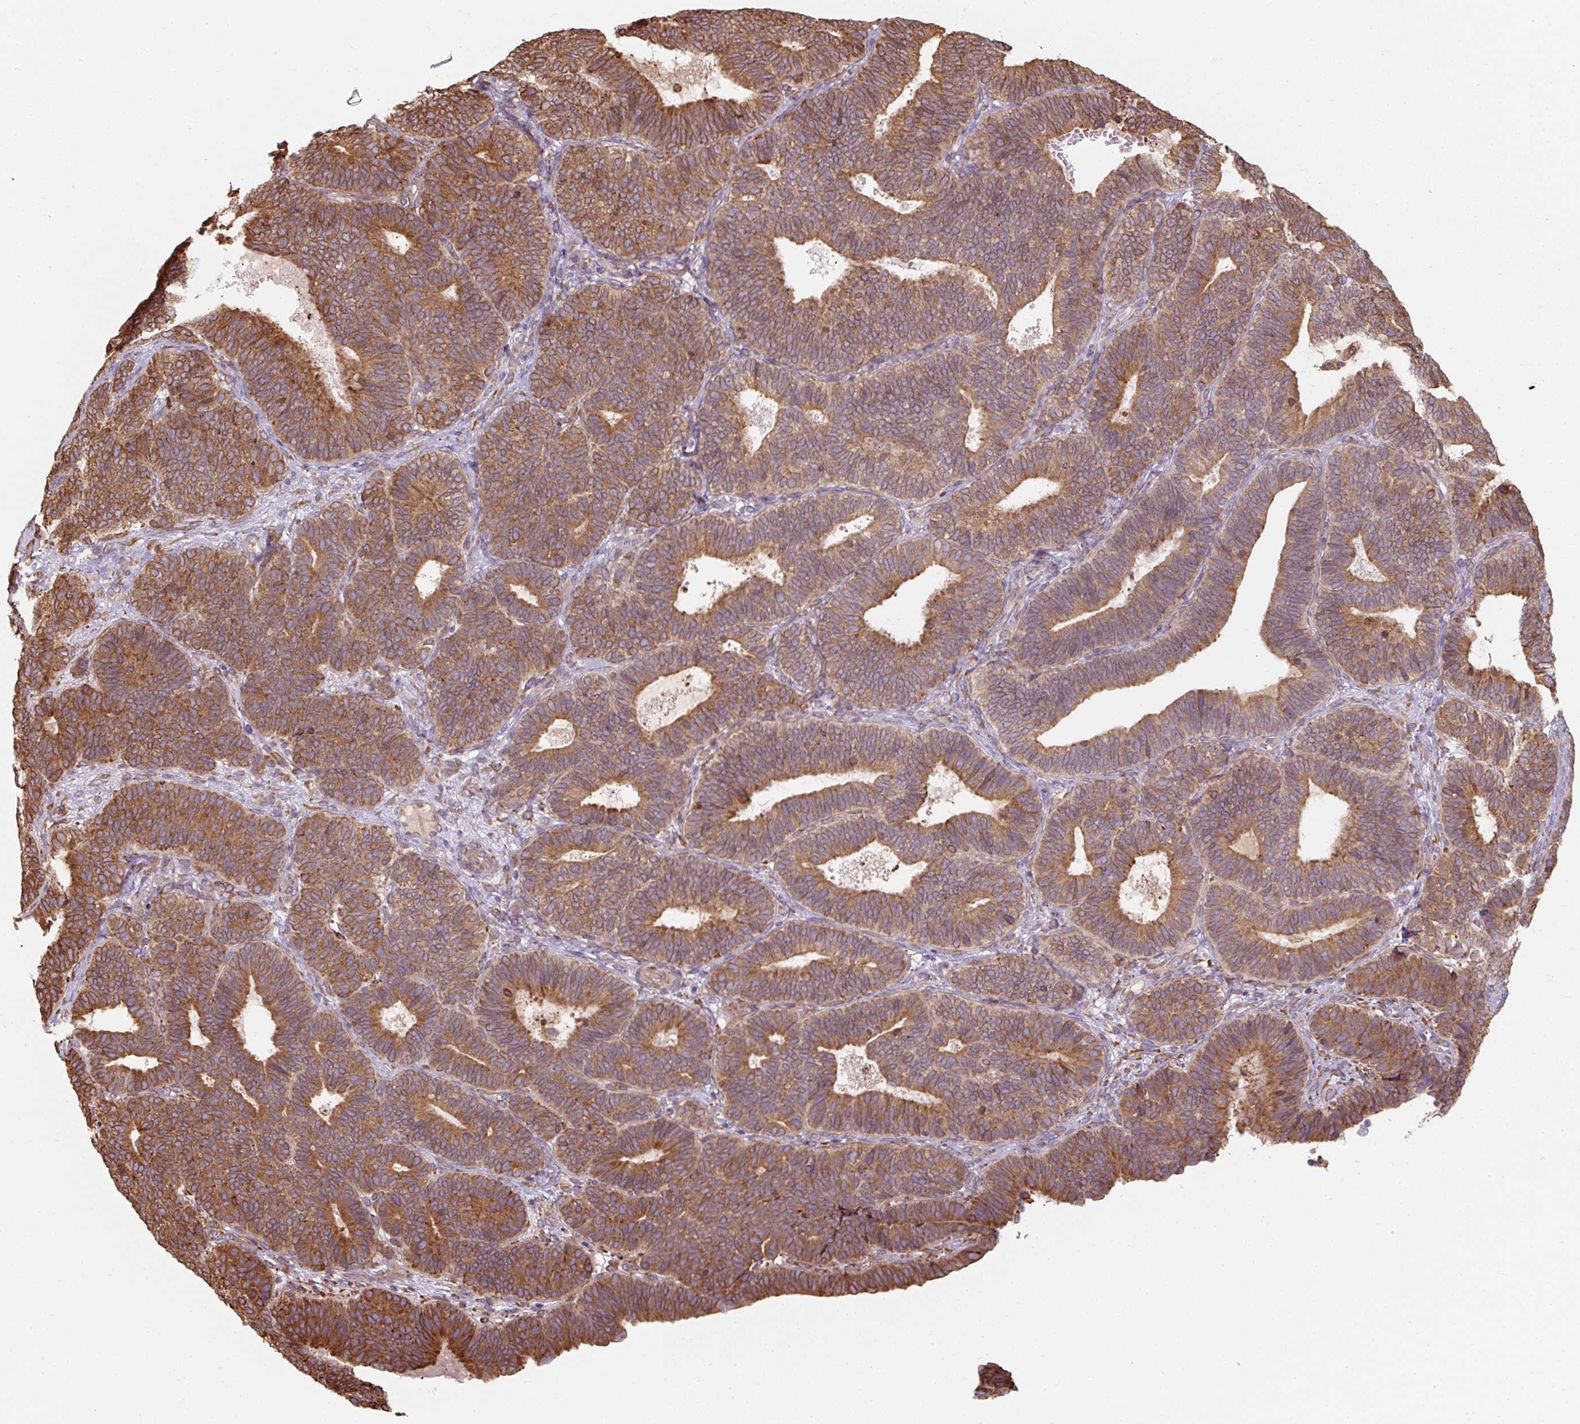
{"staining": {"intensity": "strong", "quantity": ">75%", "location": "cytoplasmic/membranous"}, "tissue": "endometrial cancer", "cell_type": "Tumor cells", "image_type": "cancer", "snomed": [{"axis": "morphology", "description": "Adenocarcinoma, NOS"}, {"axis": "topography", "description": "Endometrium"}], "caption": "Strong cytoplasmic/membranous protein staining is present in approximately >75% of tumor cells in endometrial adenocarcinoma.", "gene": "PRKCSH", "patient": {"sex": "female", "age": 70}}